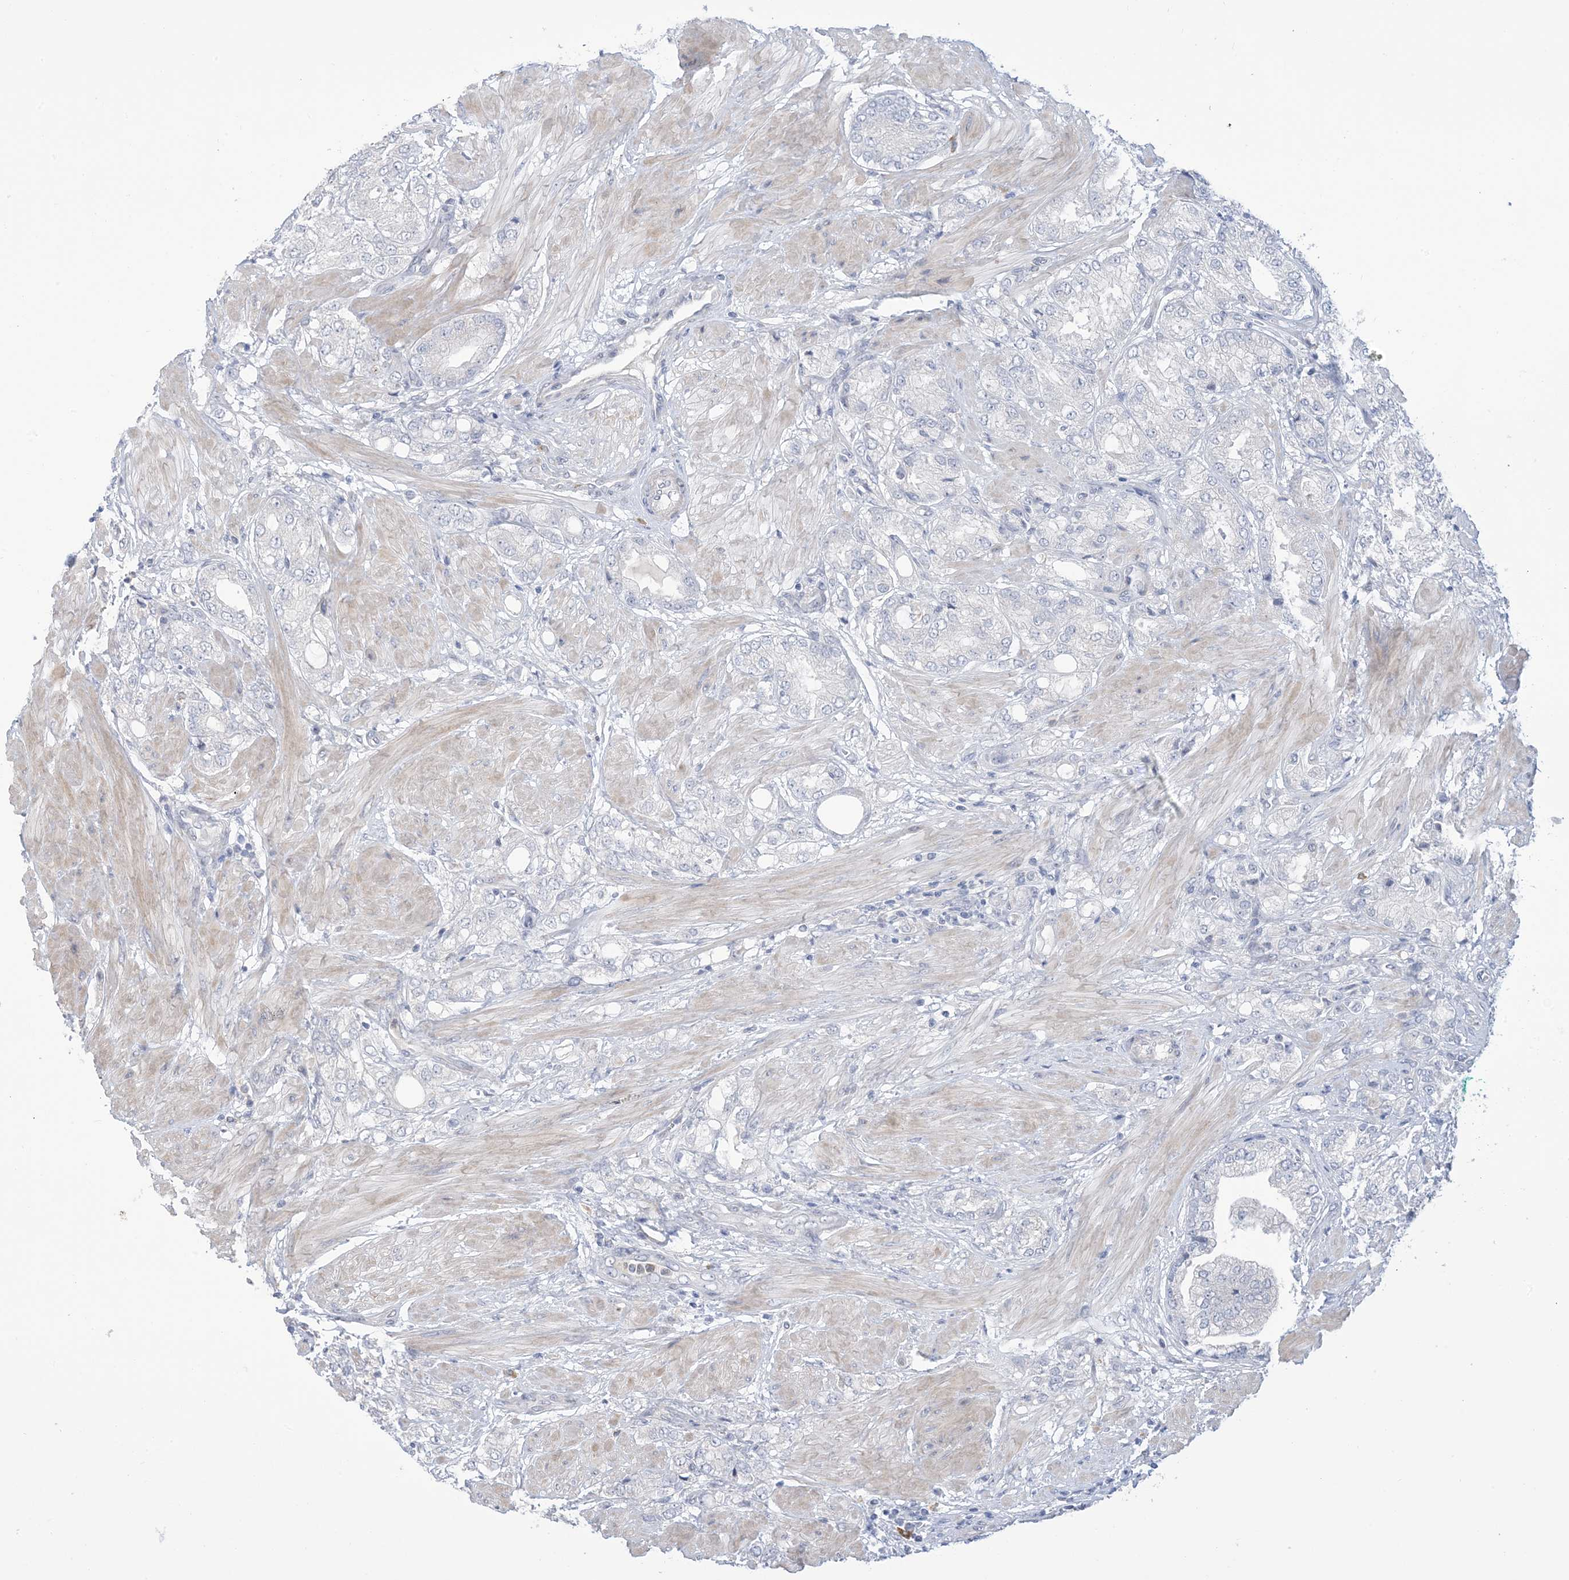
{"staining": {"intensity": "negative", "quantity": "none", "location": "none"}, "tissue": "prostate cancer", "cell_type": "Tumor cells", "image_type": "cancer", "snomed": [{"axis": "morphology", "description": "Adenocarcinoma, High grade"}, {"axis": "topography", "description": "Prostate"}], "caption": "The photomicrograph displays no staining of tumor cells in prostate cancer (high-grade adenocarcinoma).", "gene": "TTYH1", "patient": {"sex": "male", "age": 50}}